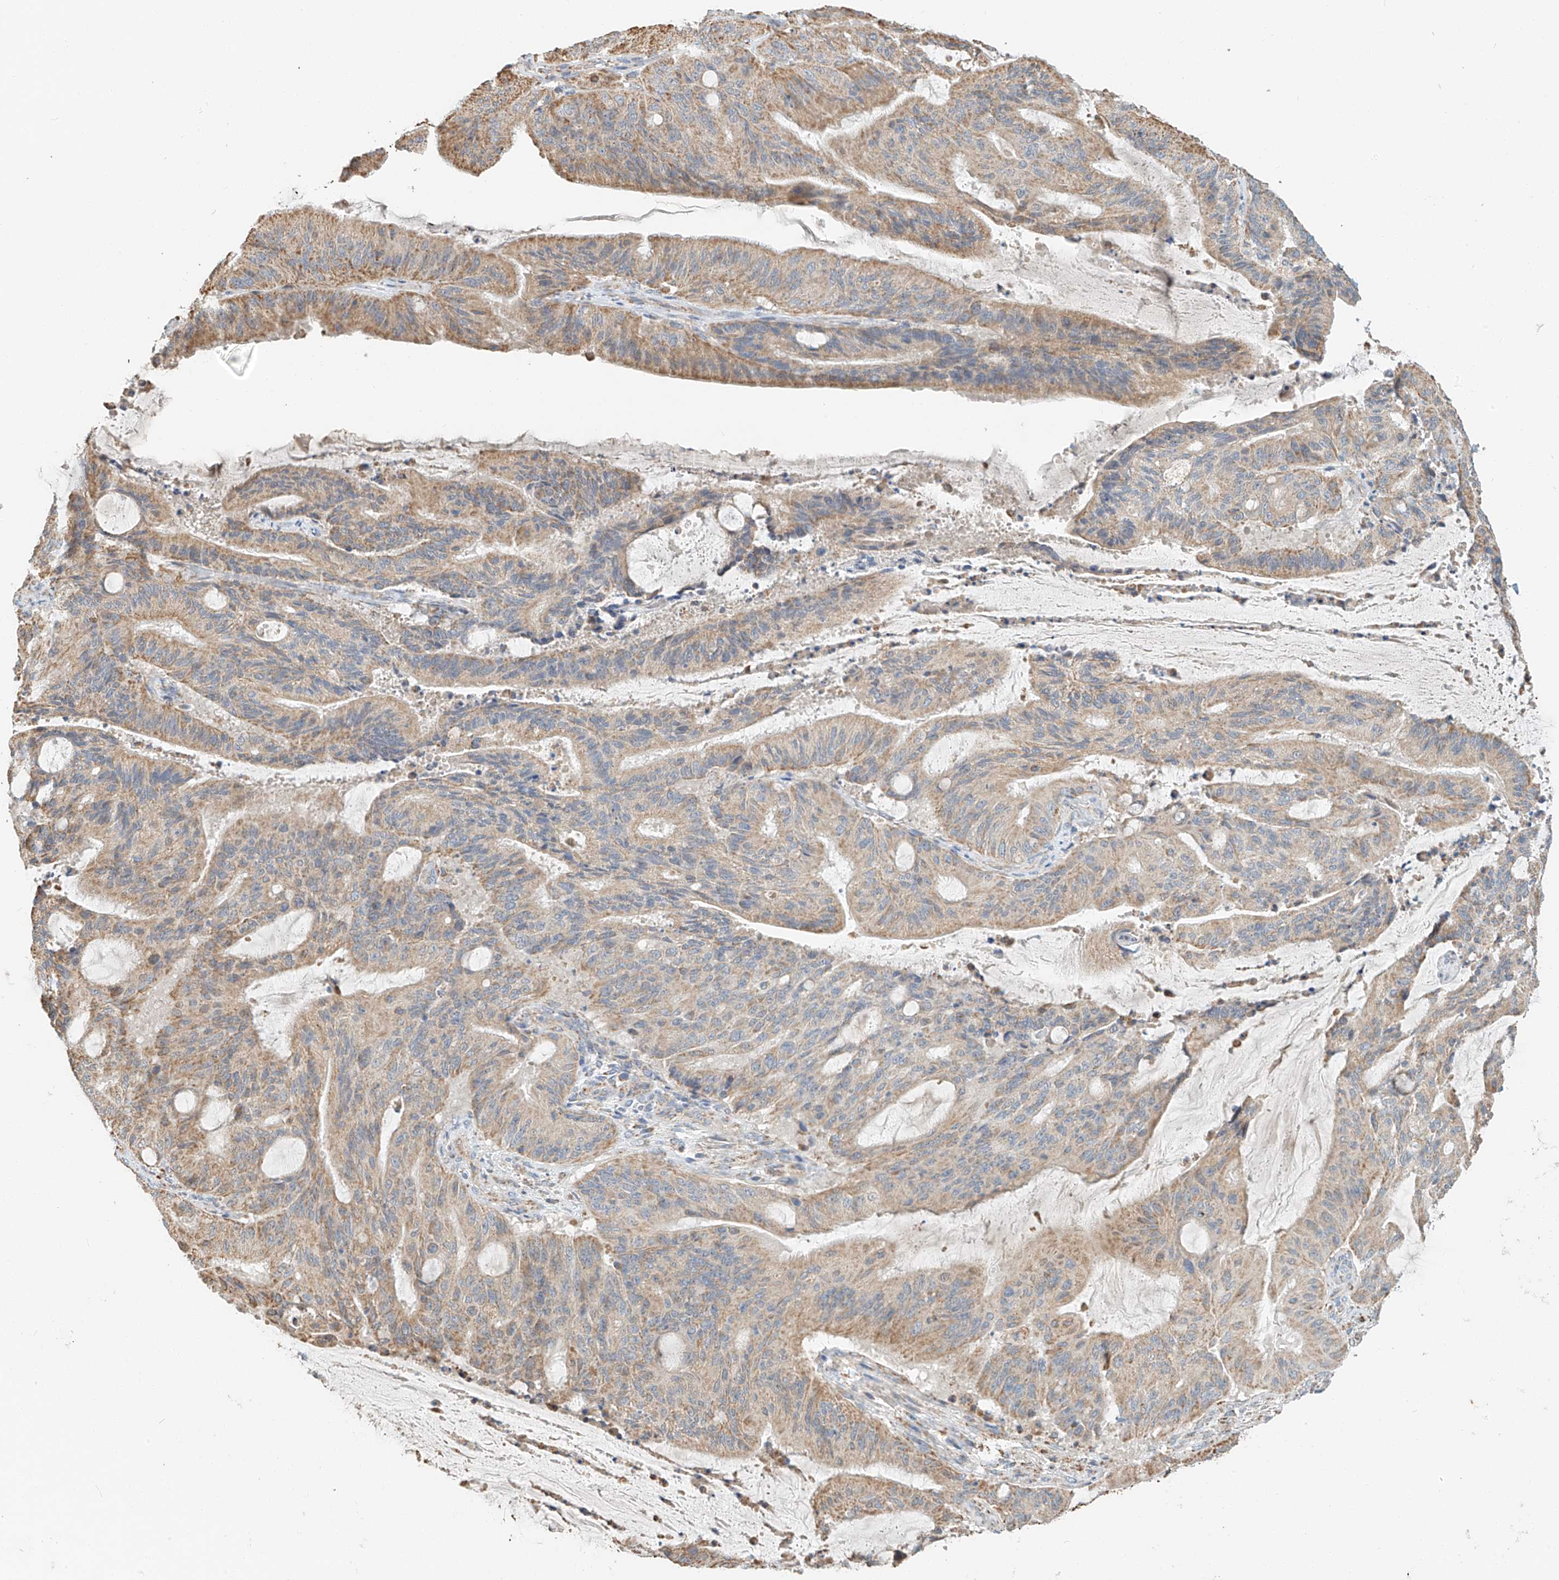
{"staining": {"intensity": "weak", "quantity": "25%-75%", "location": "cytoplasmic/membranous"}, "tissue": "liver cancer", "cell_type": "Tumor cells", "image_type": "cancer", "snomed": [{"axis": "morphology", "description": "Normal tissue, NOS"}, {"axis": "morphology", "description": "Cholangiocarcinoma"}, {"axis": "topography", "description": "Liver"}, {"axis": "topography", "description": "Peripheral nerve tissue"}], "caption": "This histopathology image reveals IHC staining of cholangiocarcinoma (liver), with low weak cytoplasmic/membranous expression in approximately 25%-75% of tumor cells.", "gene": "YIPF7", "patient": {"sex": "female", "age": 73}}